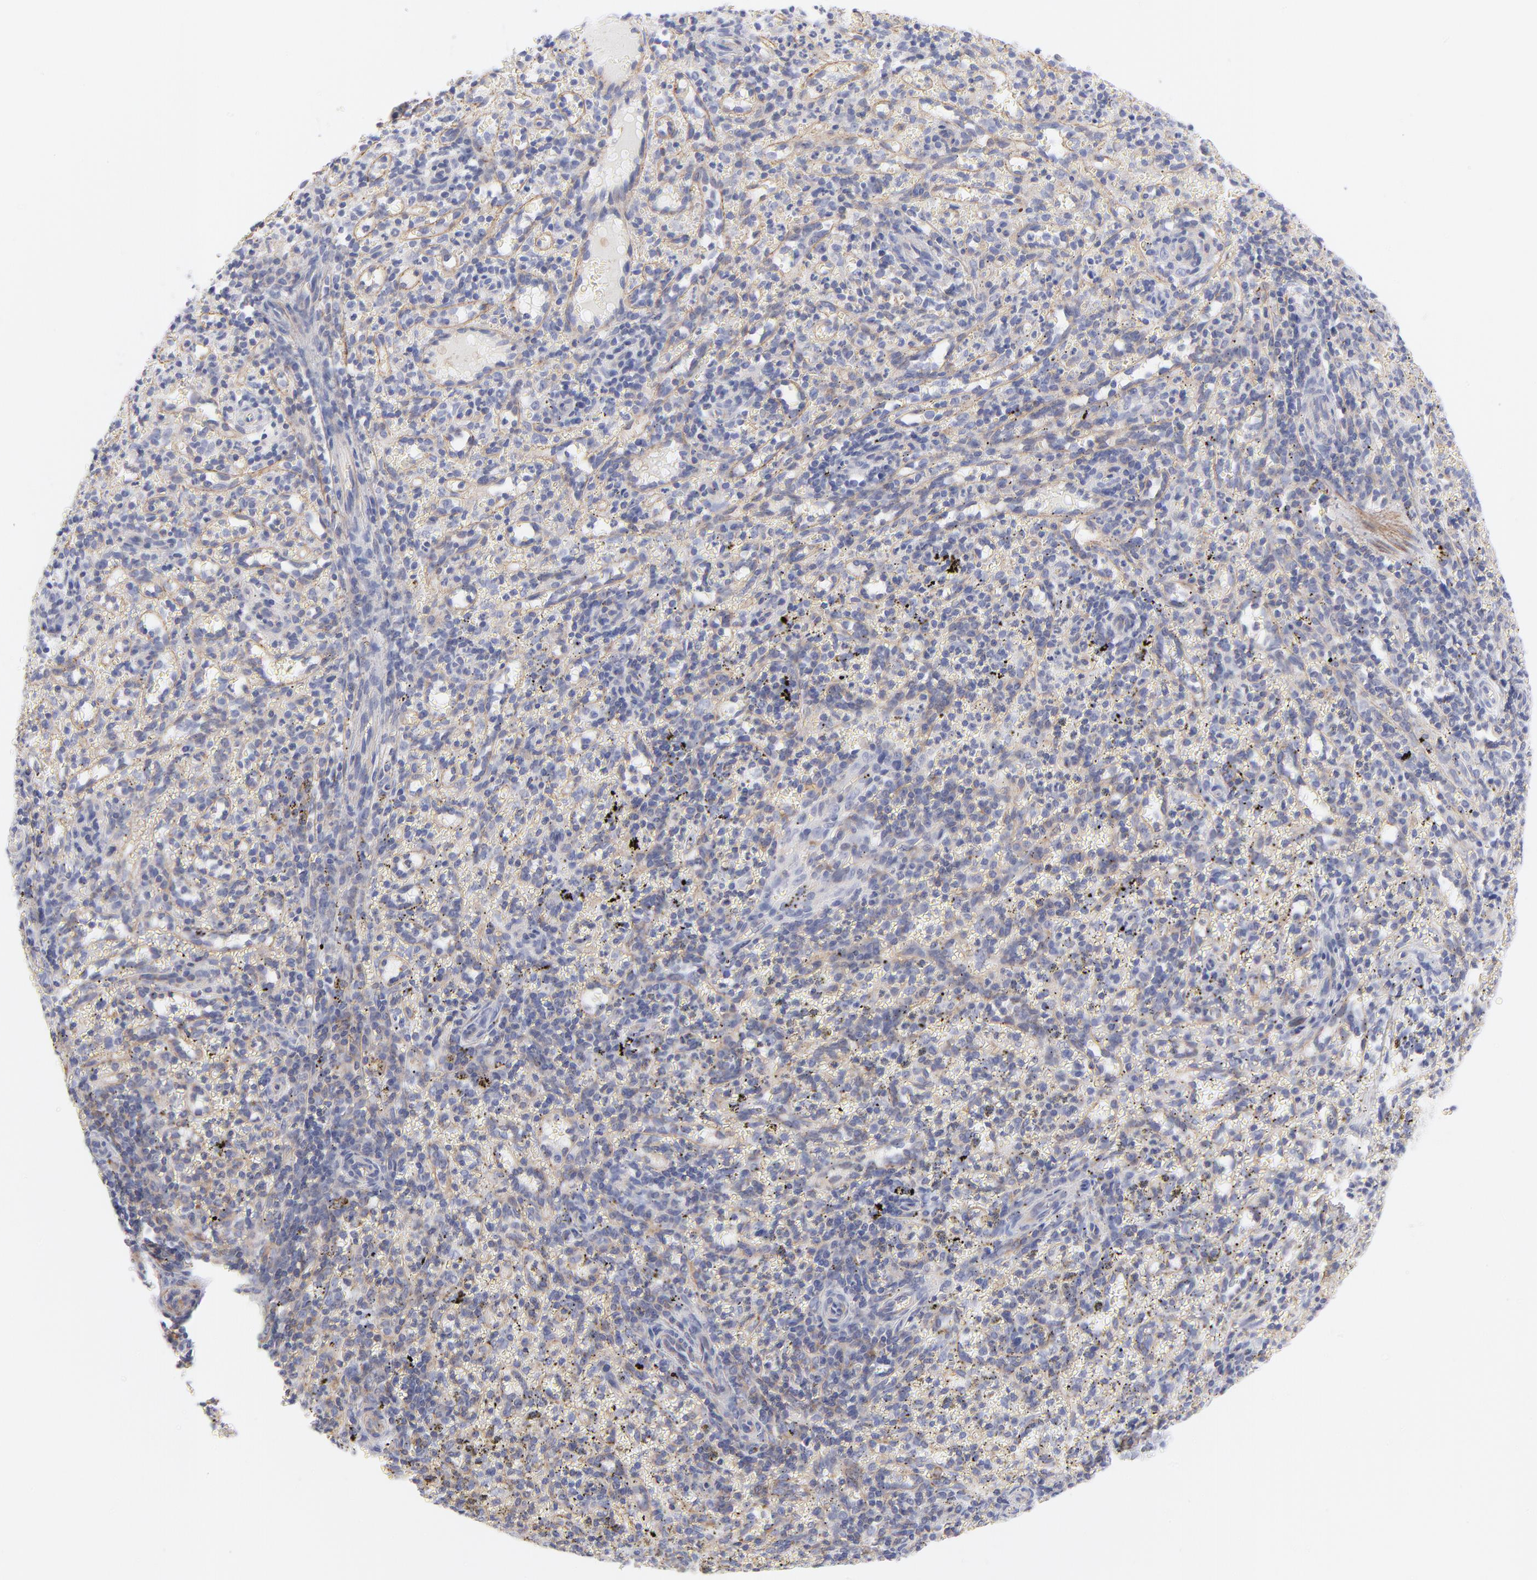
{"staining": {"intensity": "negative", "quantity": "none", "location": "none"}, "tissue": "spleen", "cell_type": "Cells in red pulp", "image_type": "normal", "snomed": [{"axis": "morphology", "description": "Normal tissue, NOS"}, {"axis": "topography", "description": "Spleen"}], "caption": "This is an immunohistochemistry (IHC) image of unremarkable spleen. There is no positivity in cells in red pulp.", "gene": "ACTA2", "patient": {"sex": "female", "age": 10}}